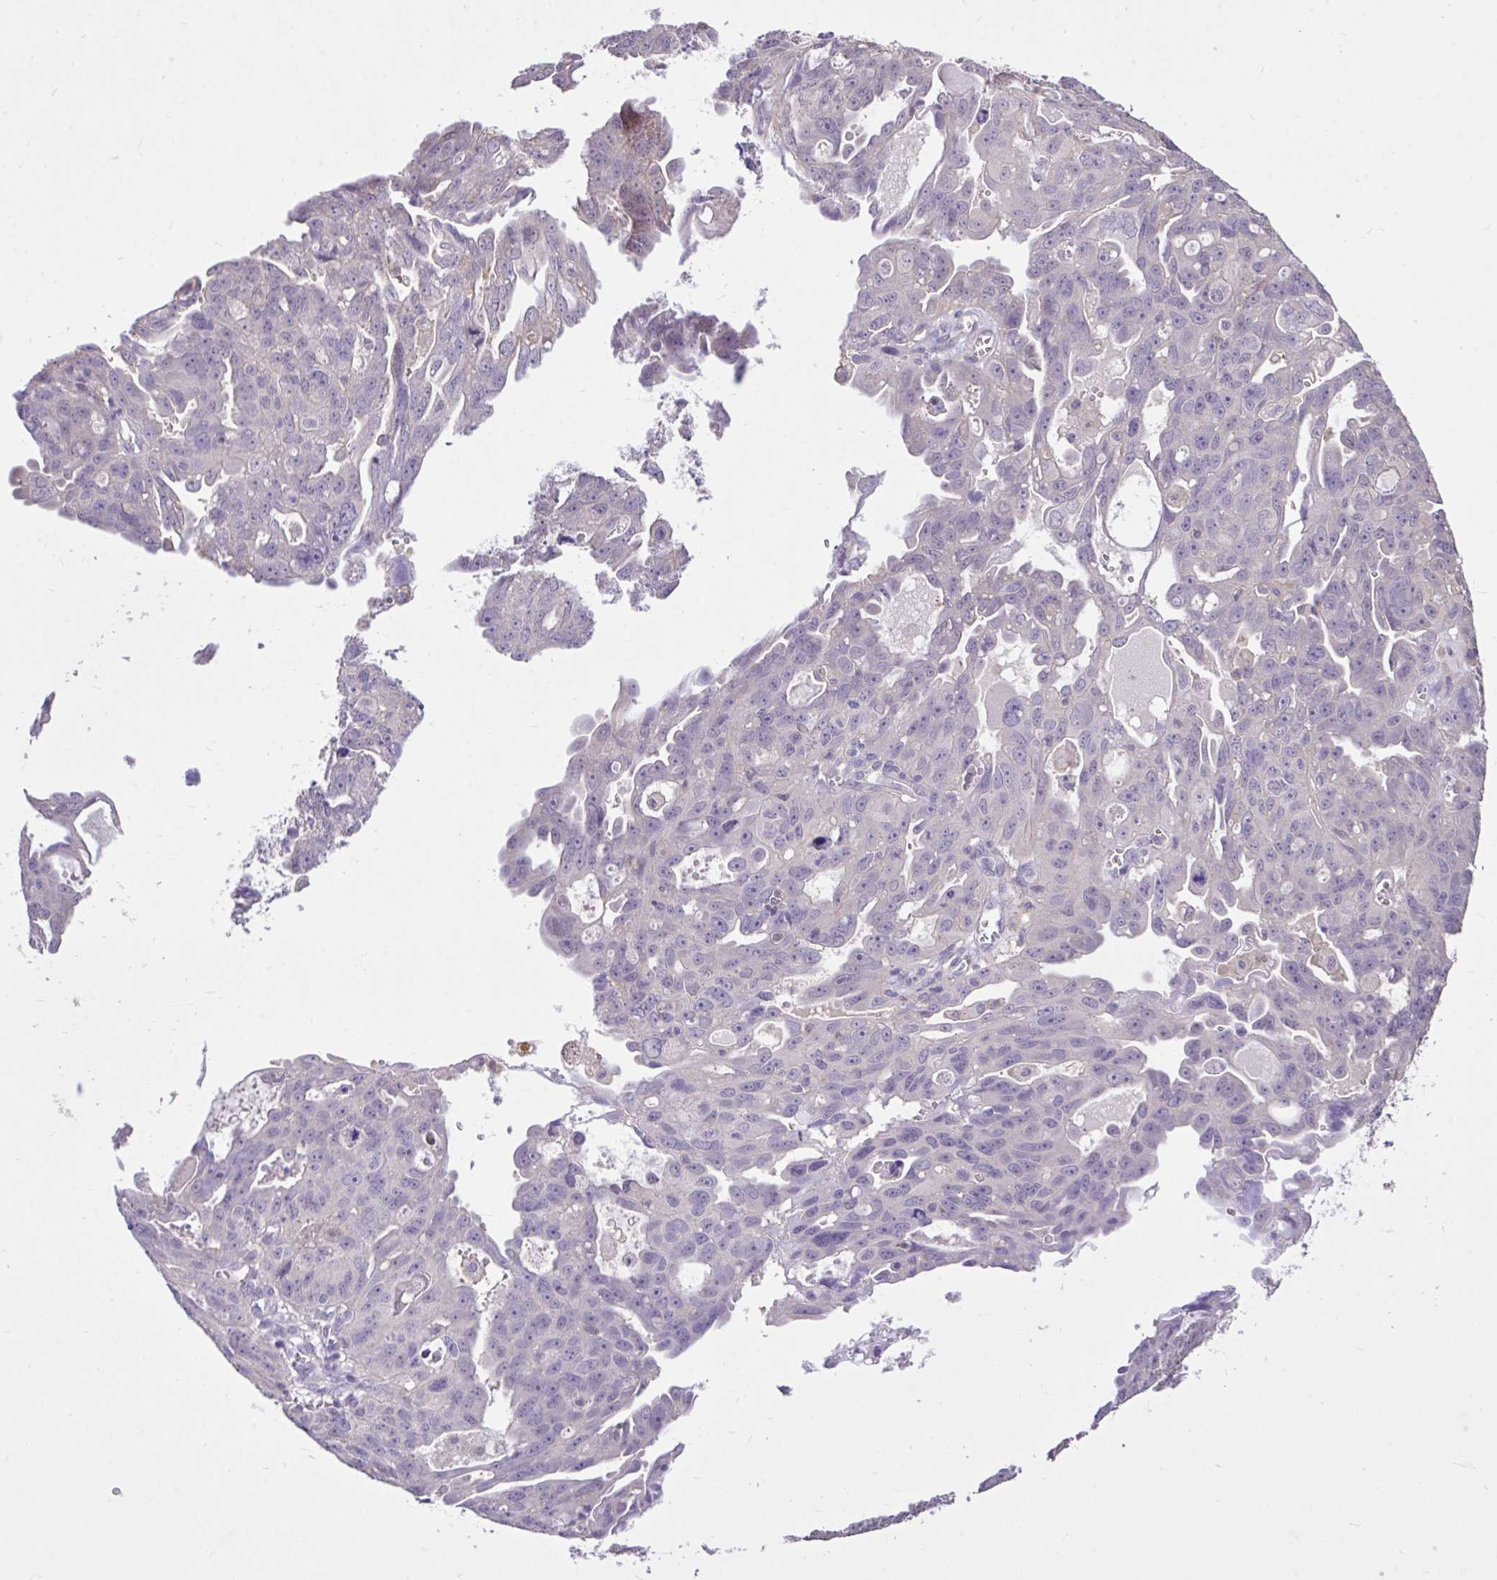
{"staining": {"intensity": "negative", "quantity": "none", "location": "none"}, "tissue": "ovarian cancer", "cell_type": "Tumor cells", "image_type": "cancer", "snomed": [{"axis": "morphology", "description": "Carcinoma, endometroid"}, {"axis": "topography", "description": "Ovary"}], "caption": "There is no significant expression in tumor cells of endometroid carcinoma (ovarian).", "gene": "IGFL2", "patient": {"sex": "female", "age": 70}}